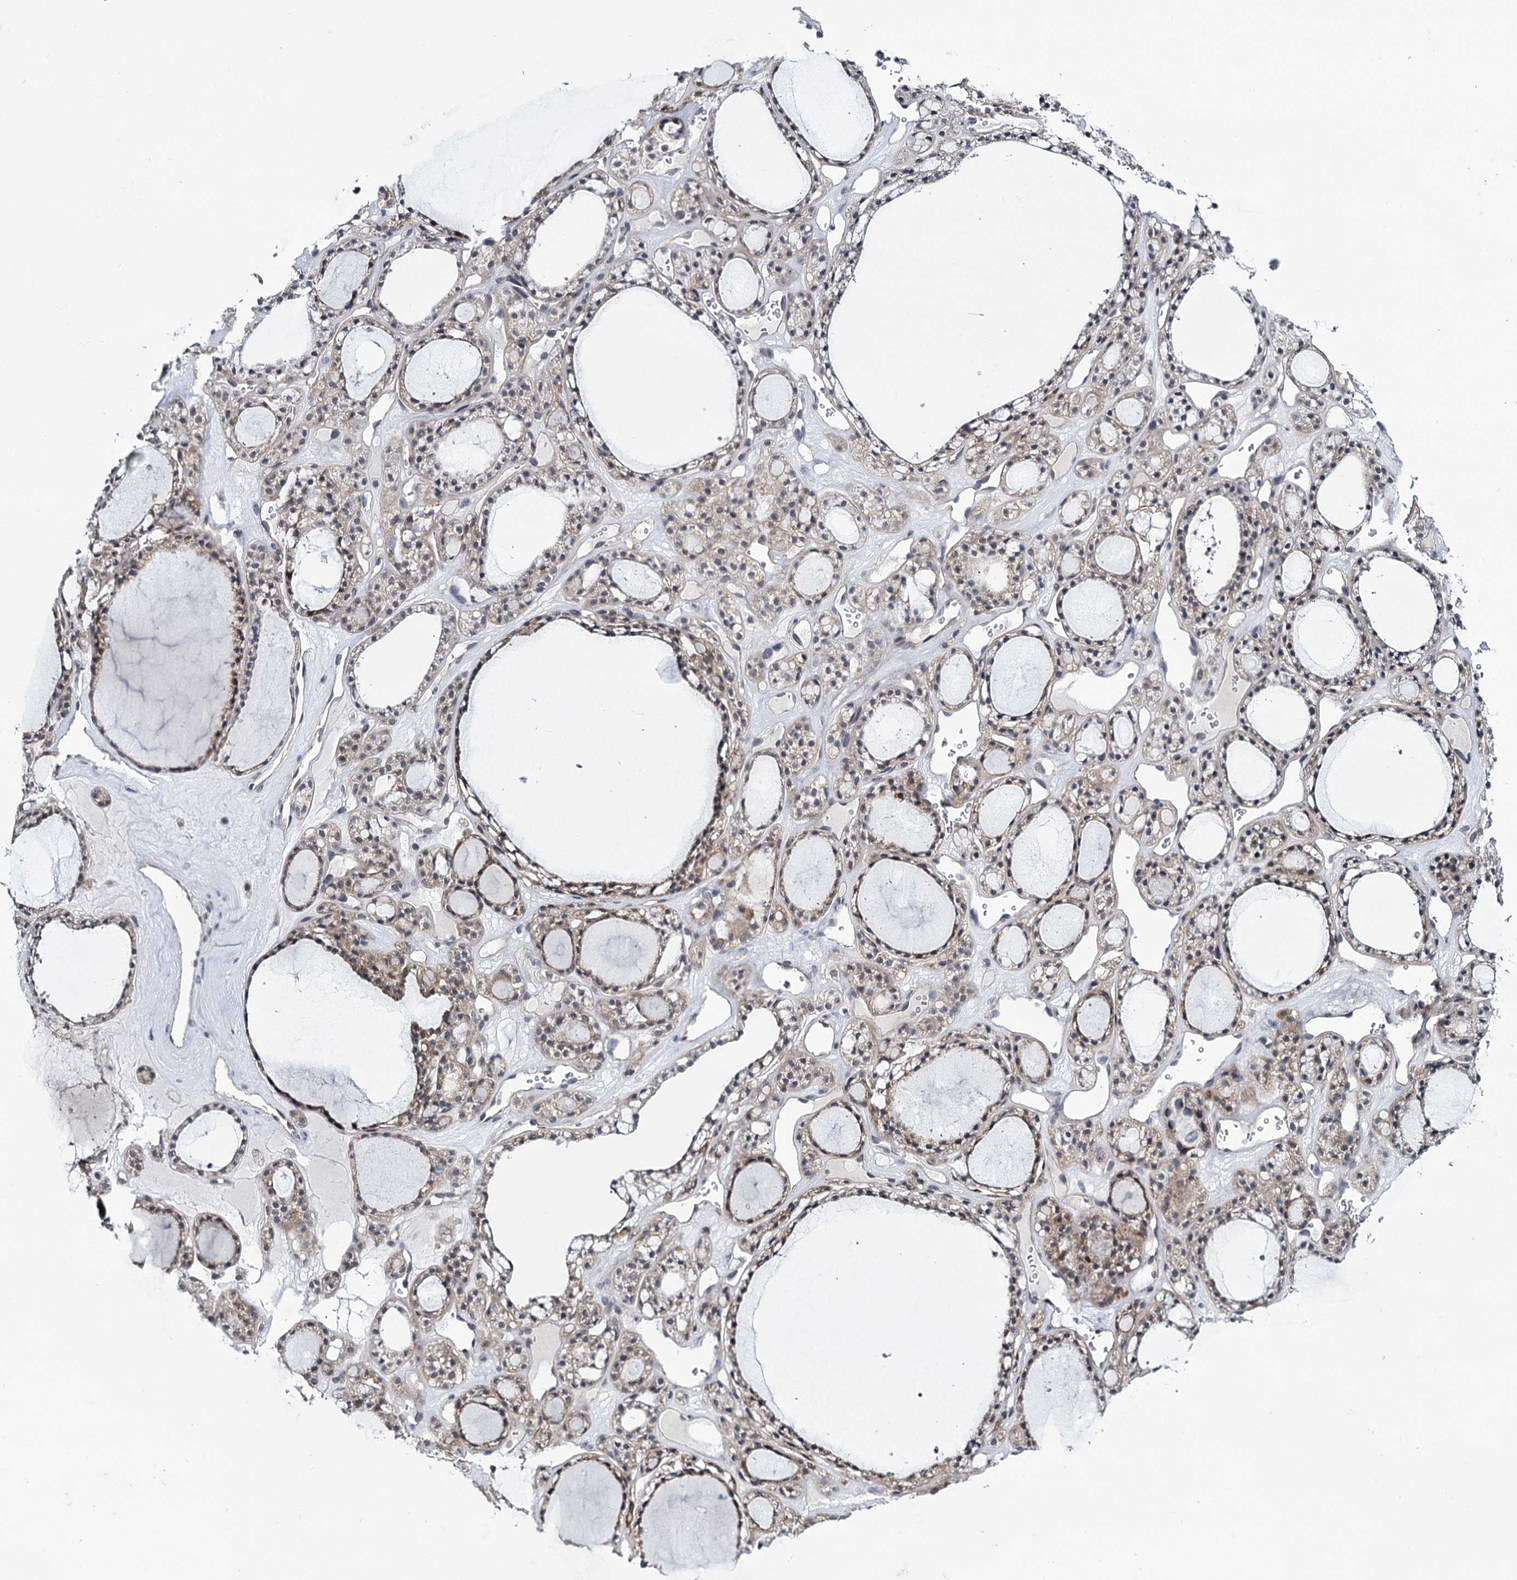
{"staining": {"intensity": "moderate", "quantity": "<25%", "location": "cytoplasmic/membranous"}, "tissue": "thyroid gland", "cell_type": "Glandular cells", "image_type": "normal", "snomed": [{"axis": "morphology", "description": "Normal tissue, NOS"}, {"axis": "topography", "description": "Thyroid gland"}], "caption": "Protein staining reveals moderate cytoplasmic/membranous expression in approximately <25% of glandular cells in normal thyroid gland. (brown staining indicates protein expression, while blue staining denotes nuclei).", "gene": "MBLAC2", "patient": {"sex": "female", "age": 28}}